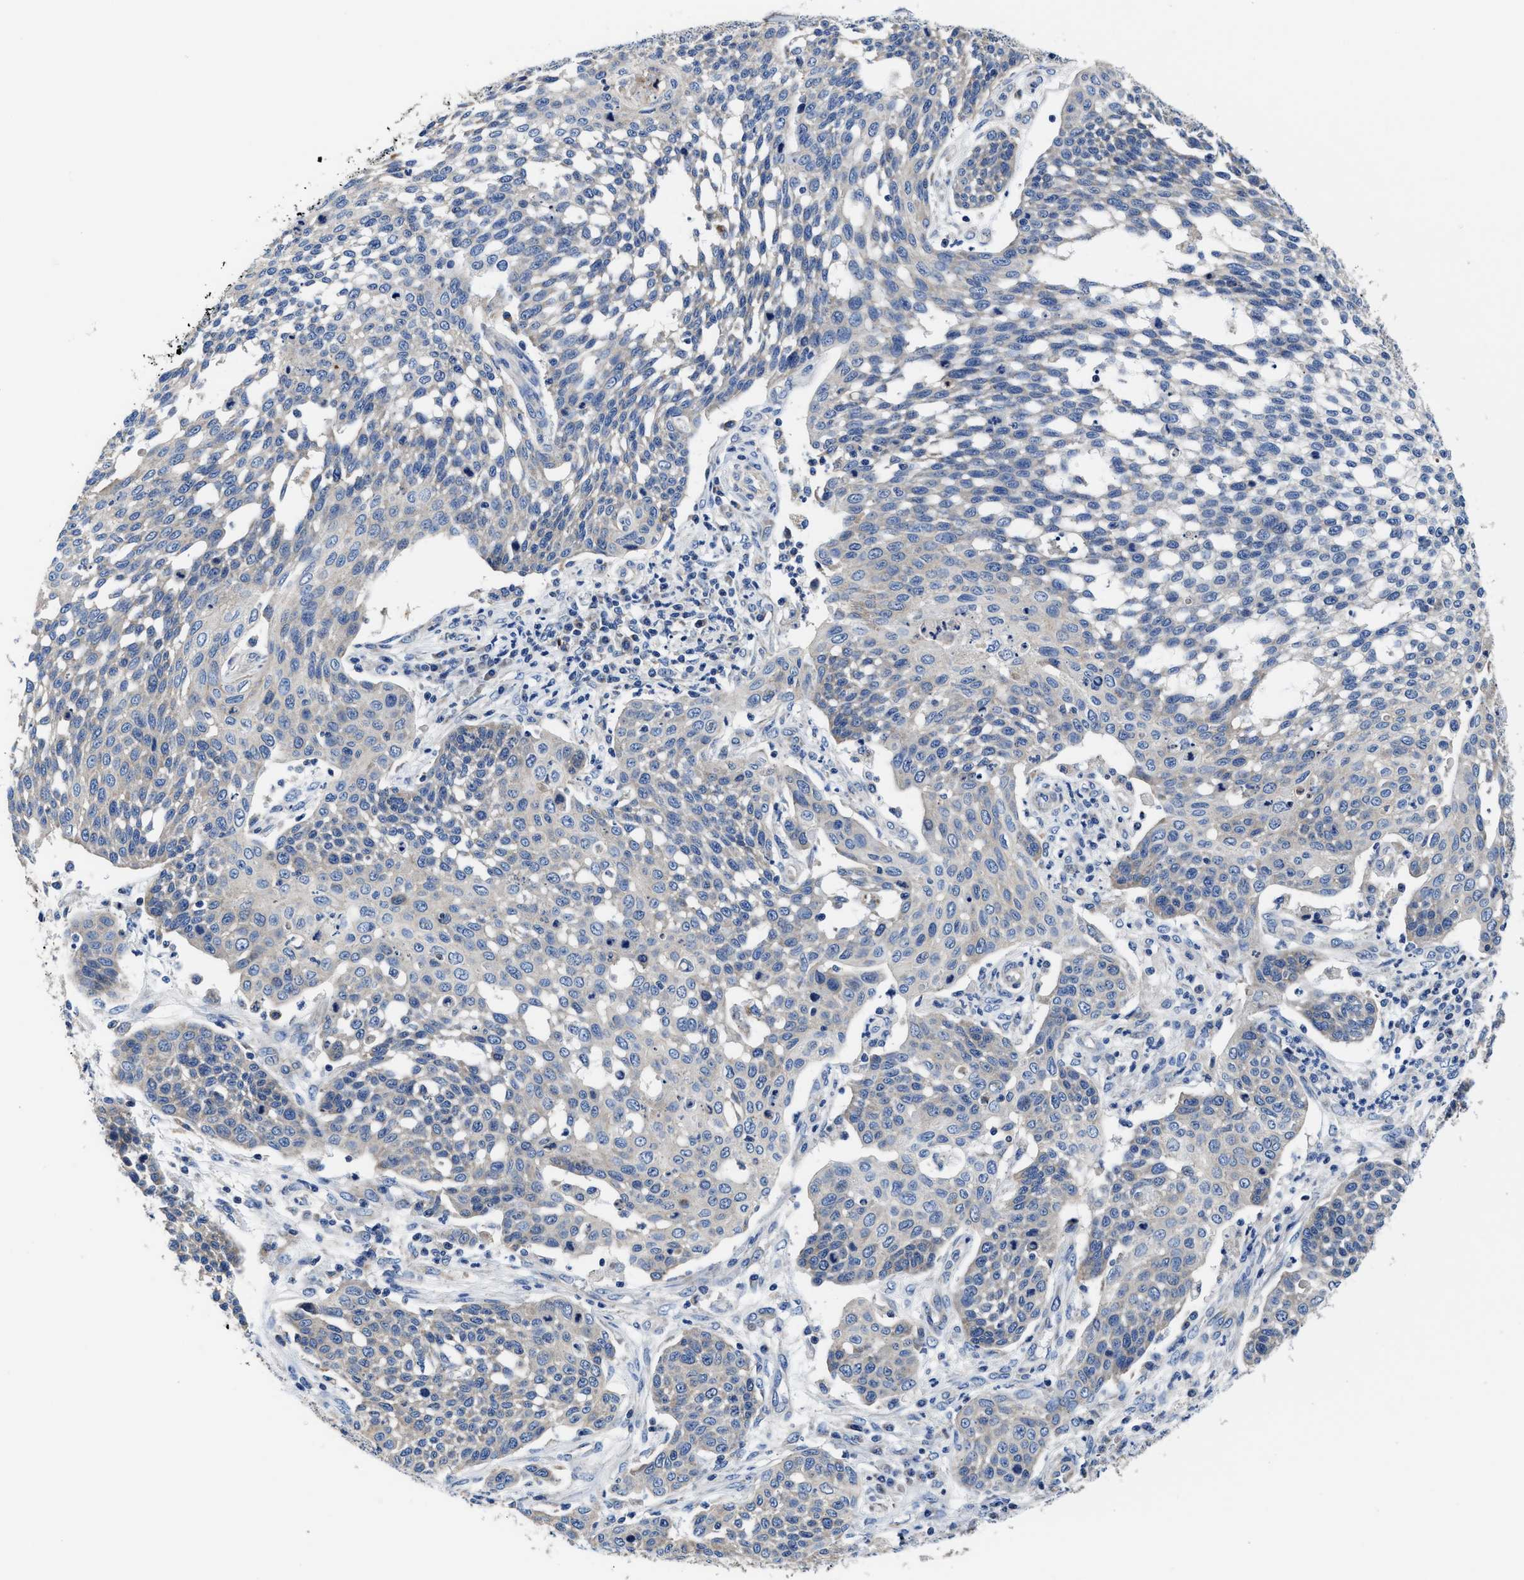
{"staining": {"intensity": "negative", "quantity": "none", "location": "none"}, "tissue": "cervical cancer", "cell_type": "Tumor cells", "image_type": "cancer", "snomed": [{"axis": "morphology", "description": "Squamous cell carcinoma, NOS"}, {"axis": "topography", "description": "Cervix"}], "caption": "This is an immunohistochemistry (IHC) photomicrograph of cervical cancer. There is no expression in tumor cells.", "gene": "TMEM30A", "patient": {"sex": "female", "age": 34}}